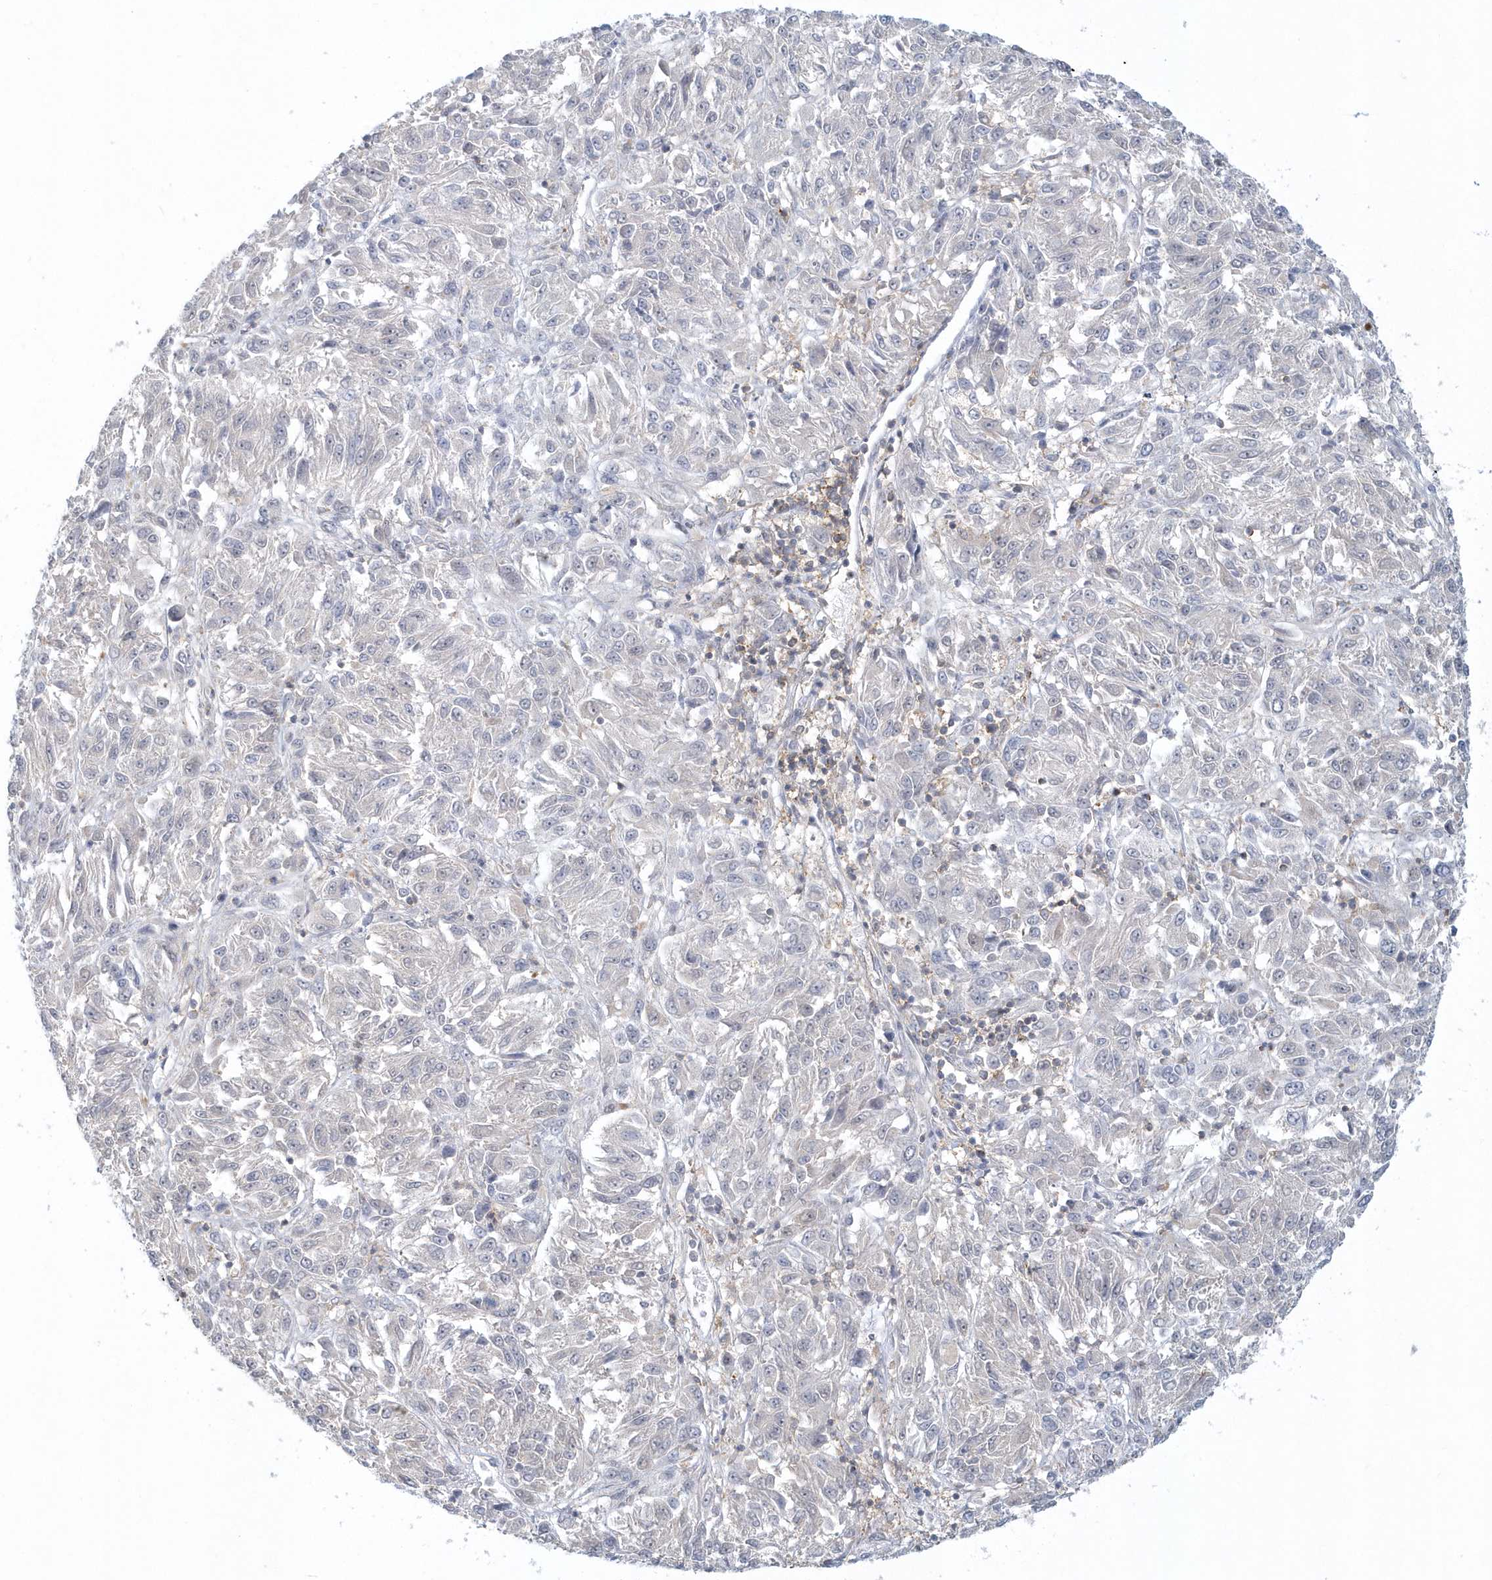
{"staining": {"intensity": "negative", "quantity": "none", "location": "none"}, "tissue": "melanoma", "cell_type": "Tumor cells", "image_type": "cancer", "snomed": [{"axis": "morphology", "description": "Malignant melanoma, Metastatic site"}, {"axis": "topography", "description": "Lung"}], "caption": "Immunohistochemical staining of human melanoma exhibits no significant positivity in tumor cells.", "gene": "RNF7", "patient": {"sex": "male", "age": 64}}